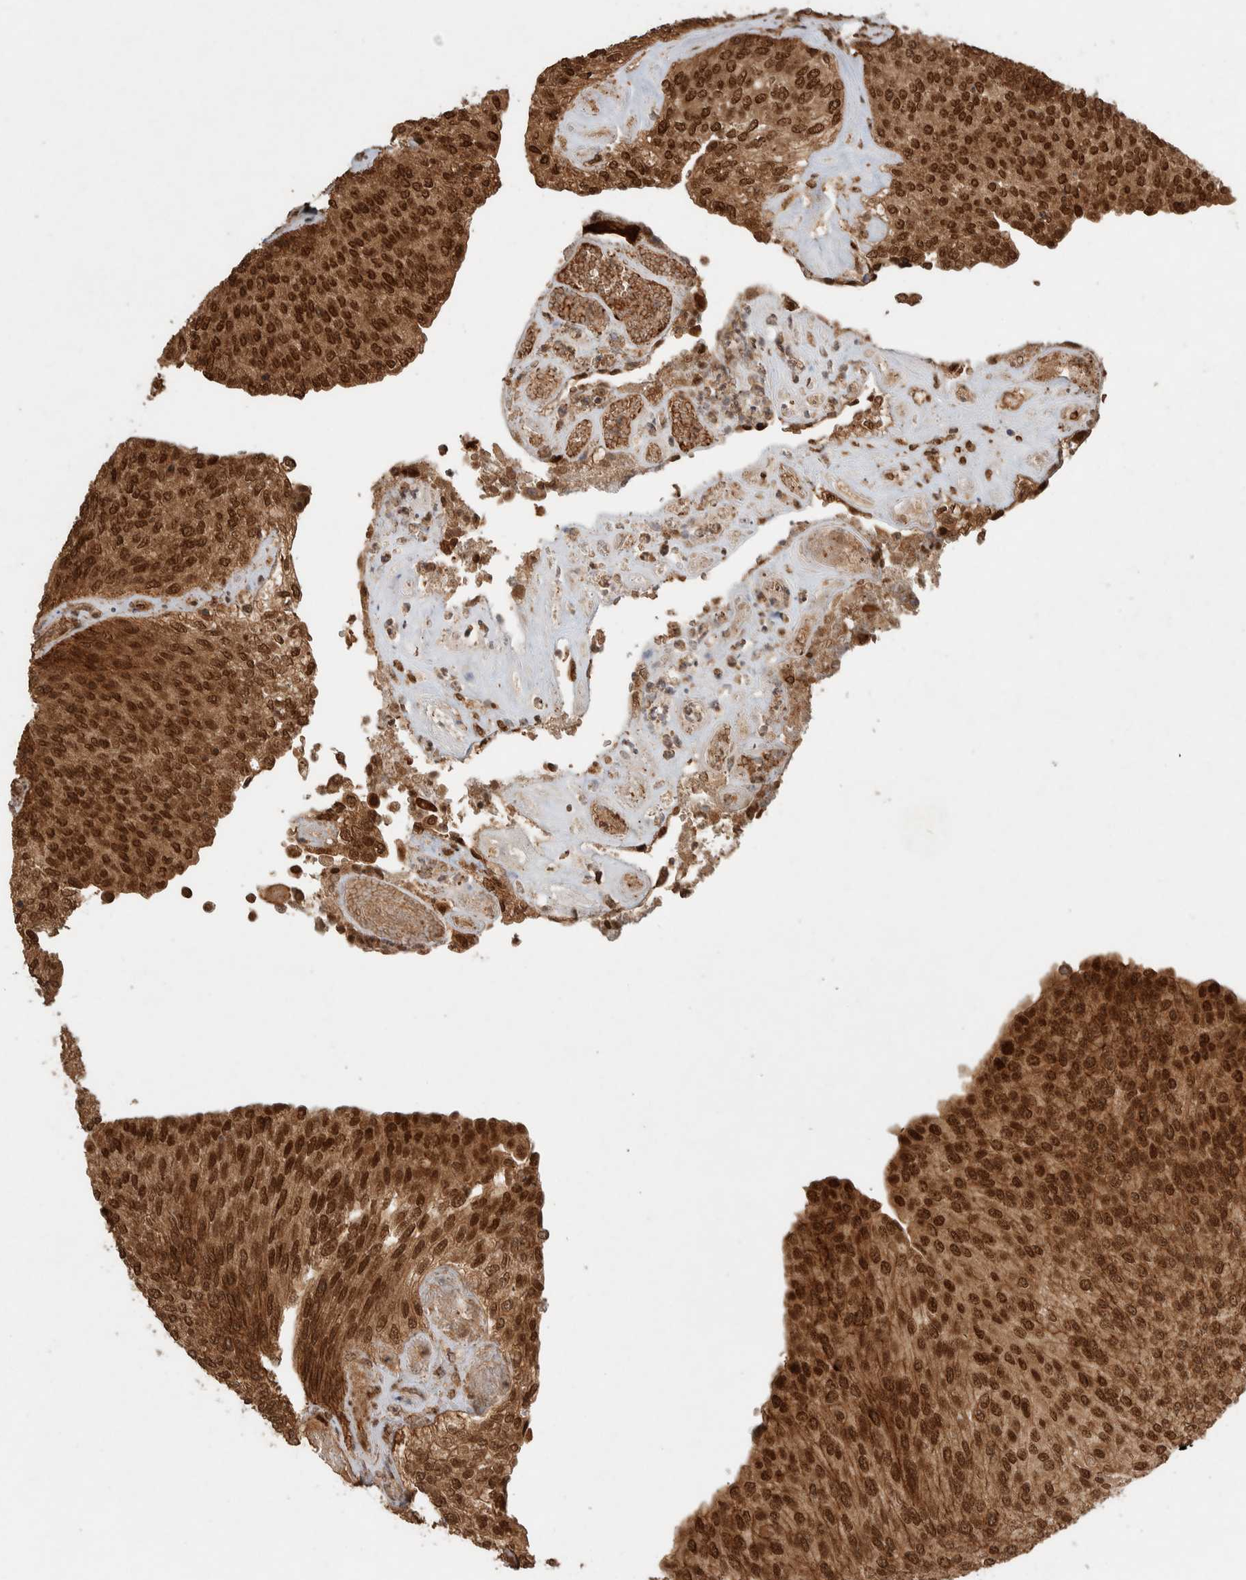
{"staining": {"intensity": "strong", "quantity": ">75%", "location": "cytoplasmic/membranous,nuclear"}, "tissue": "urothelial cancer", "cell_type": "Tumor cells", "image_type": "cancer", "snomed": [{"axis": "morphology", "description": "Urothelial carcinoma, Low grade"}, {"axis": "topography", "description": "Urinary bladder"}], "caption": "Urothelial cancer stained with immunohistochemistry displays strong cytoplasmic/membranous and nuclear positivity in about >75% of tumor cells.", "gene": "CNTROB", "patient": {"sex": "female", "age": 79}}